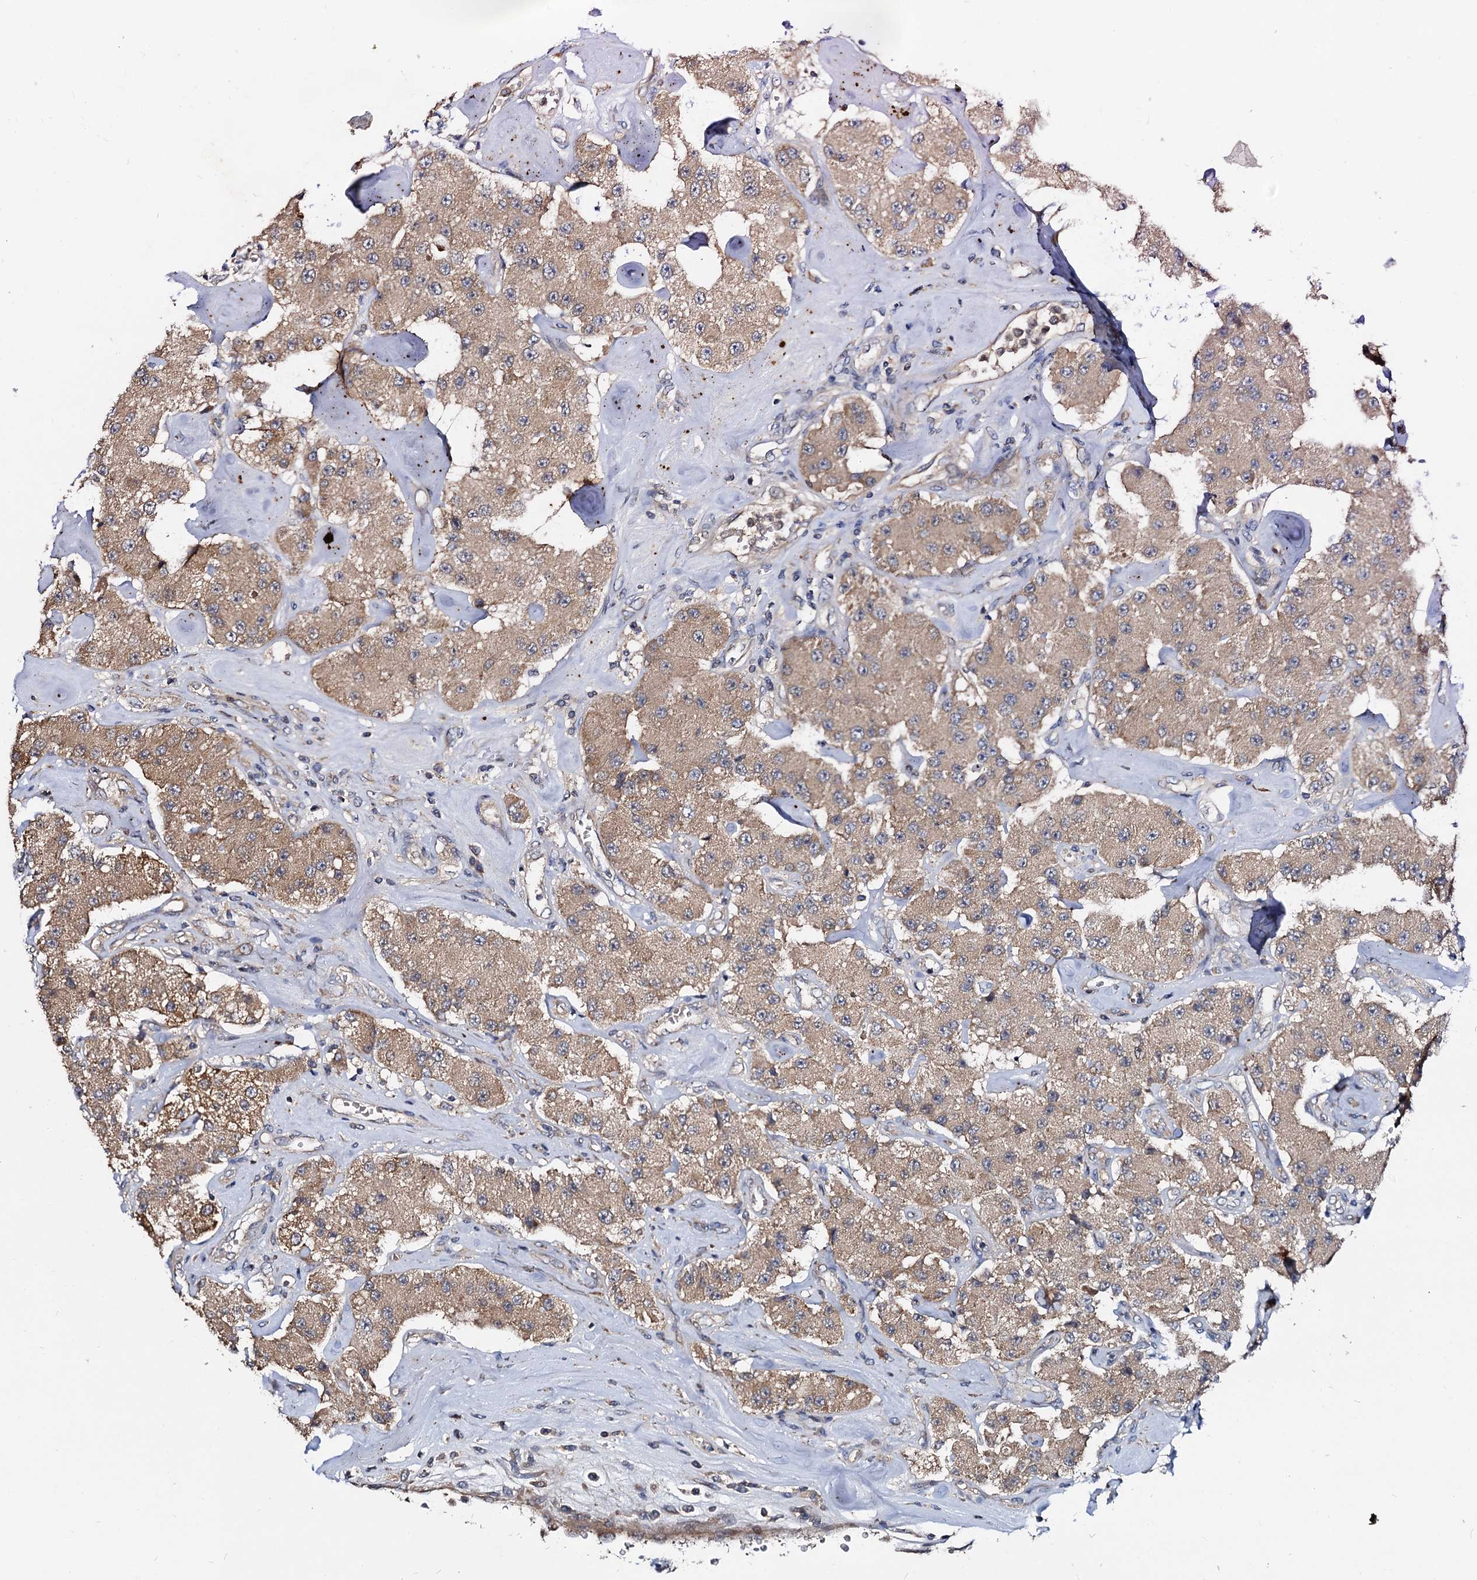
{"staining": {"intensity": "weak", "quantity": ">75%", "location": "cytoplasmic/membranous"}, "tissue": "carcinoid", "cell_type": "Tumor cells", "image_type": "cancer", "snomed": [{"axis": "morphology", "description": "Carcinoid, malignant, NOS"}, {"axis": "topography", "description": "Pancreas"}], "caption": "A brown stain shows weak cytoplasmic/membranous expression of a protein in malignant carcinoid tumor cells.", "gene": "CEP192", "patient": {"sex": "male", "age": 41}}